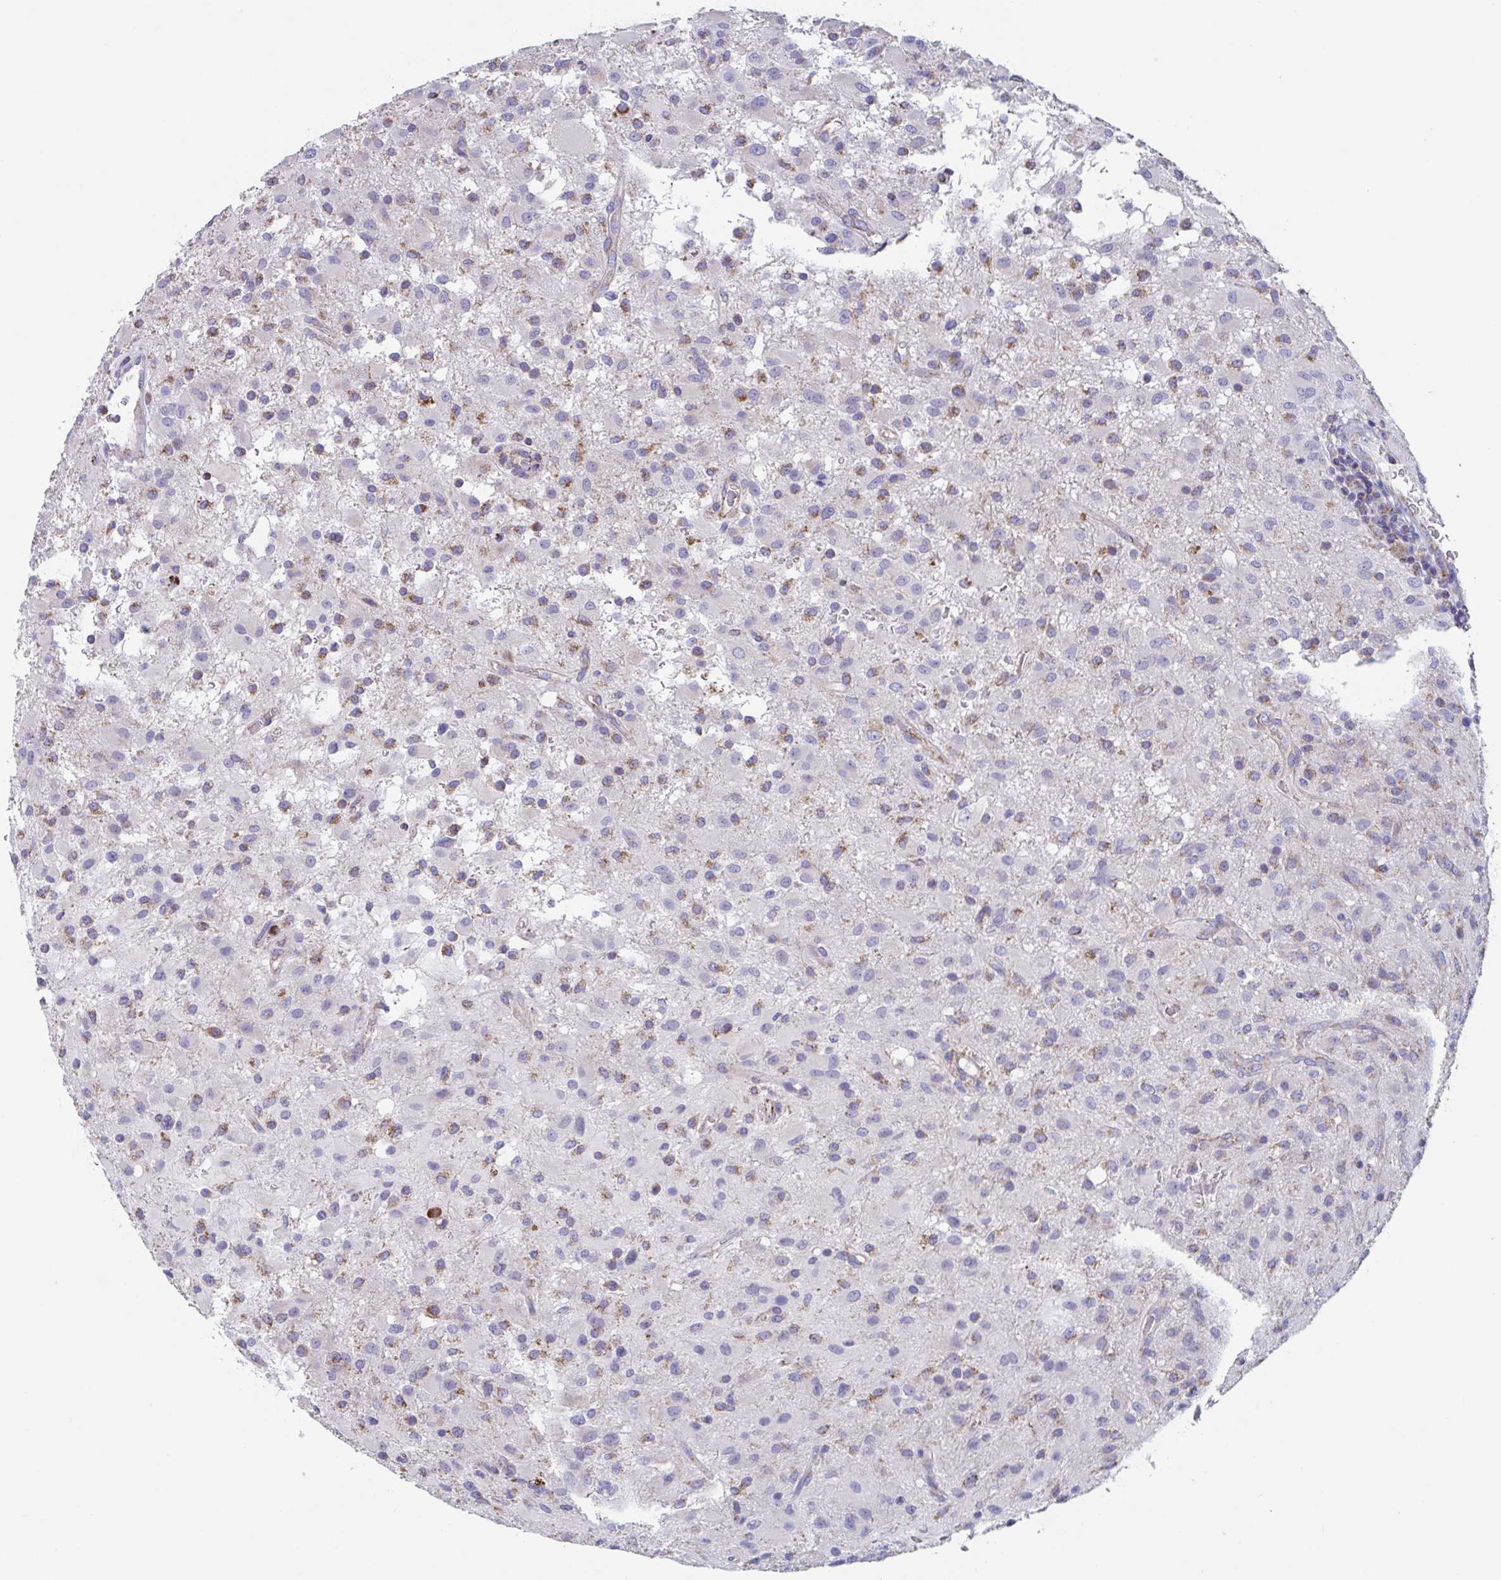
{"staining": {"intensity": "moderate", "quantity": "<25%", "location": "cytoplasmic/membranous"}, "tissue": "glioma", "cell_type": "Tumor cells", "image_type": "cancer", "snomed": [{"axis": "morphology", "description": "Glioma, malignant, High grade"}, {"axis": "topography", "description": "Brain"}], "caption": "Glioma tissue demonstrates moderate cytoplasmic/membranous expression in approximately <25% of tumor cells, visualized by immunohistochemistry.", "gene": "BCAT2", "patient": {"sex": "male", "age": 53}}